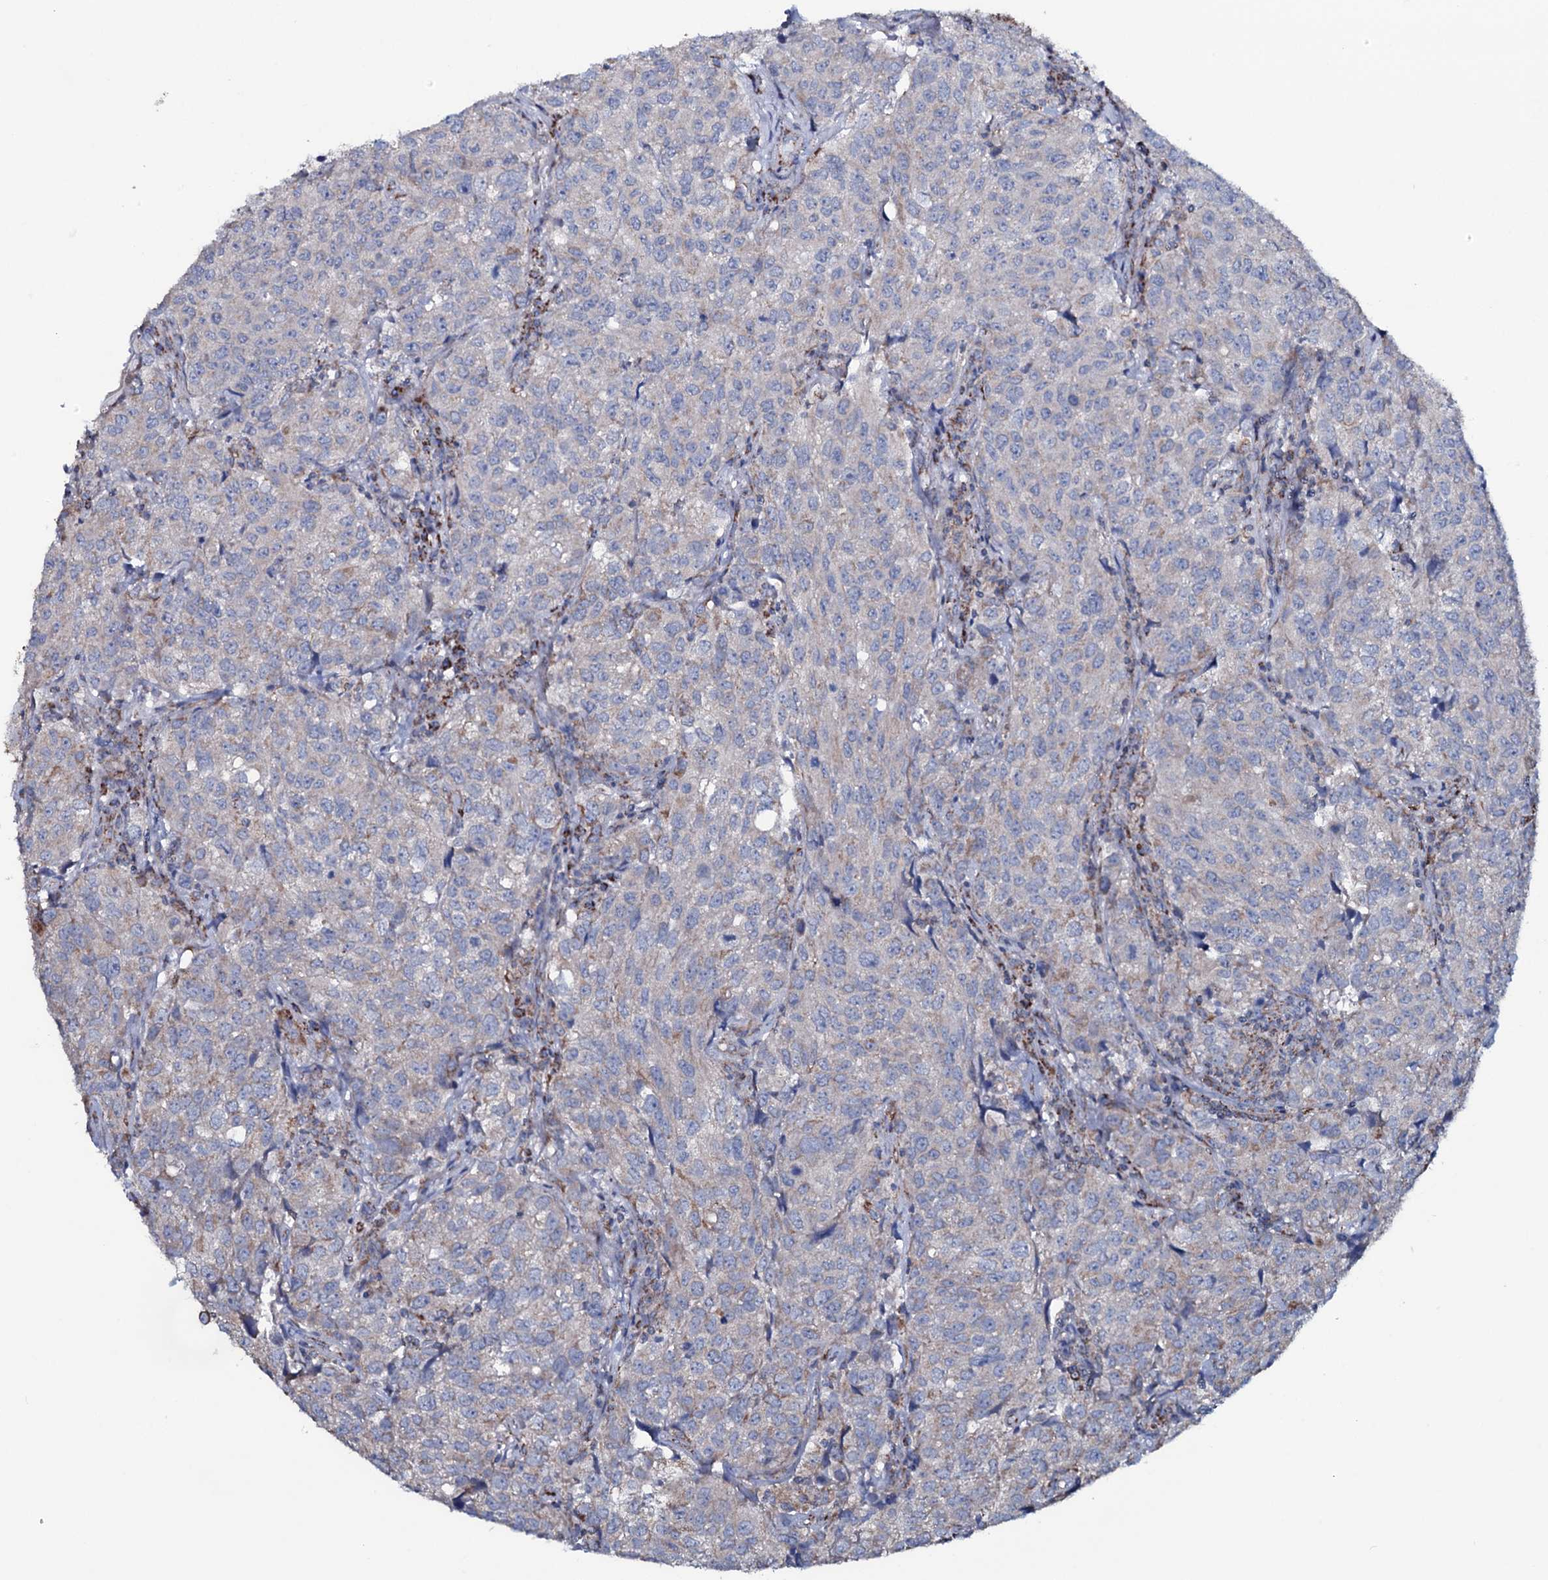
{"staining": {"intensity": "moderate", "quantity": "25%-75%", "location": "cytoplasmic/membranous"}, "tissue": "urothelial cancer", "cell_type": "Tumor cells", "image_type": "cancer", "snomed": [{"axis": "morphology", "description": "Urothelial carcinoma, High grade"}, {"axis": "topography", "description": "Urinary bladder"}], "caption": "An image of high-grade urothelial carcinoma stained for a protein shows moderate cytoplasmic/membranous brown staining in tumor cells.", "gene": "MRPS35", "patient": {"sex": "female", "age": 75}}